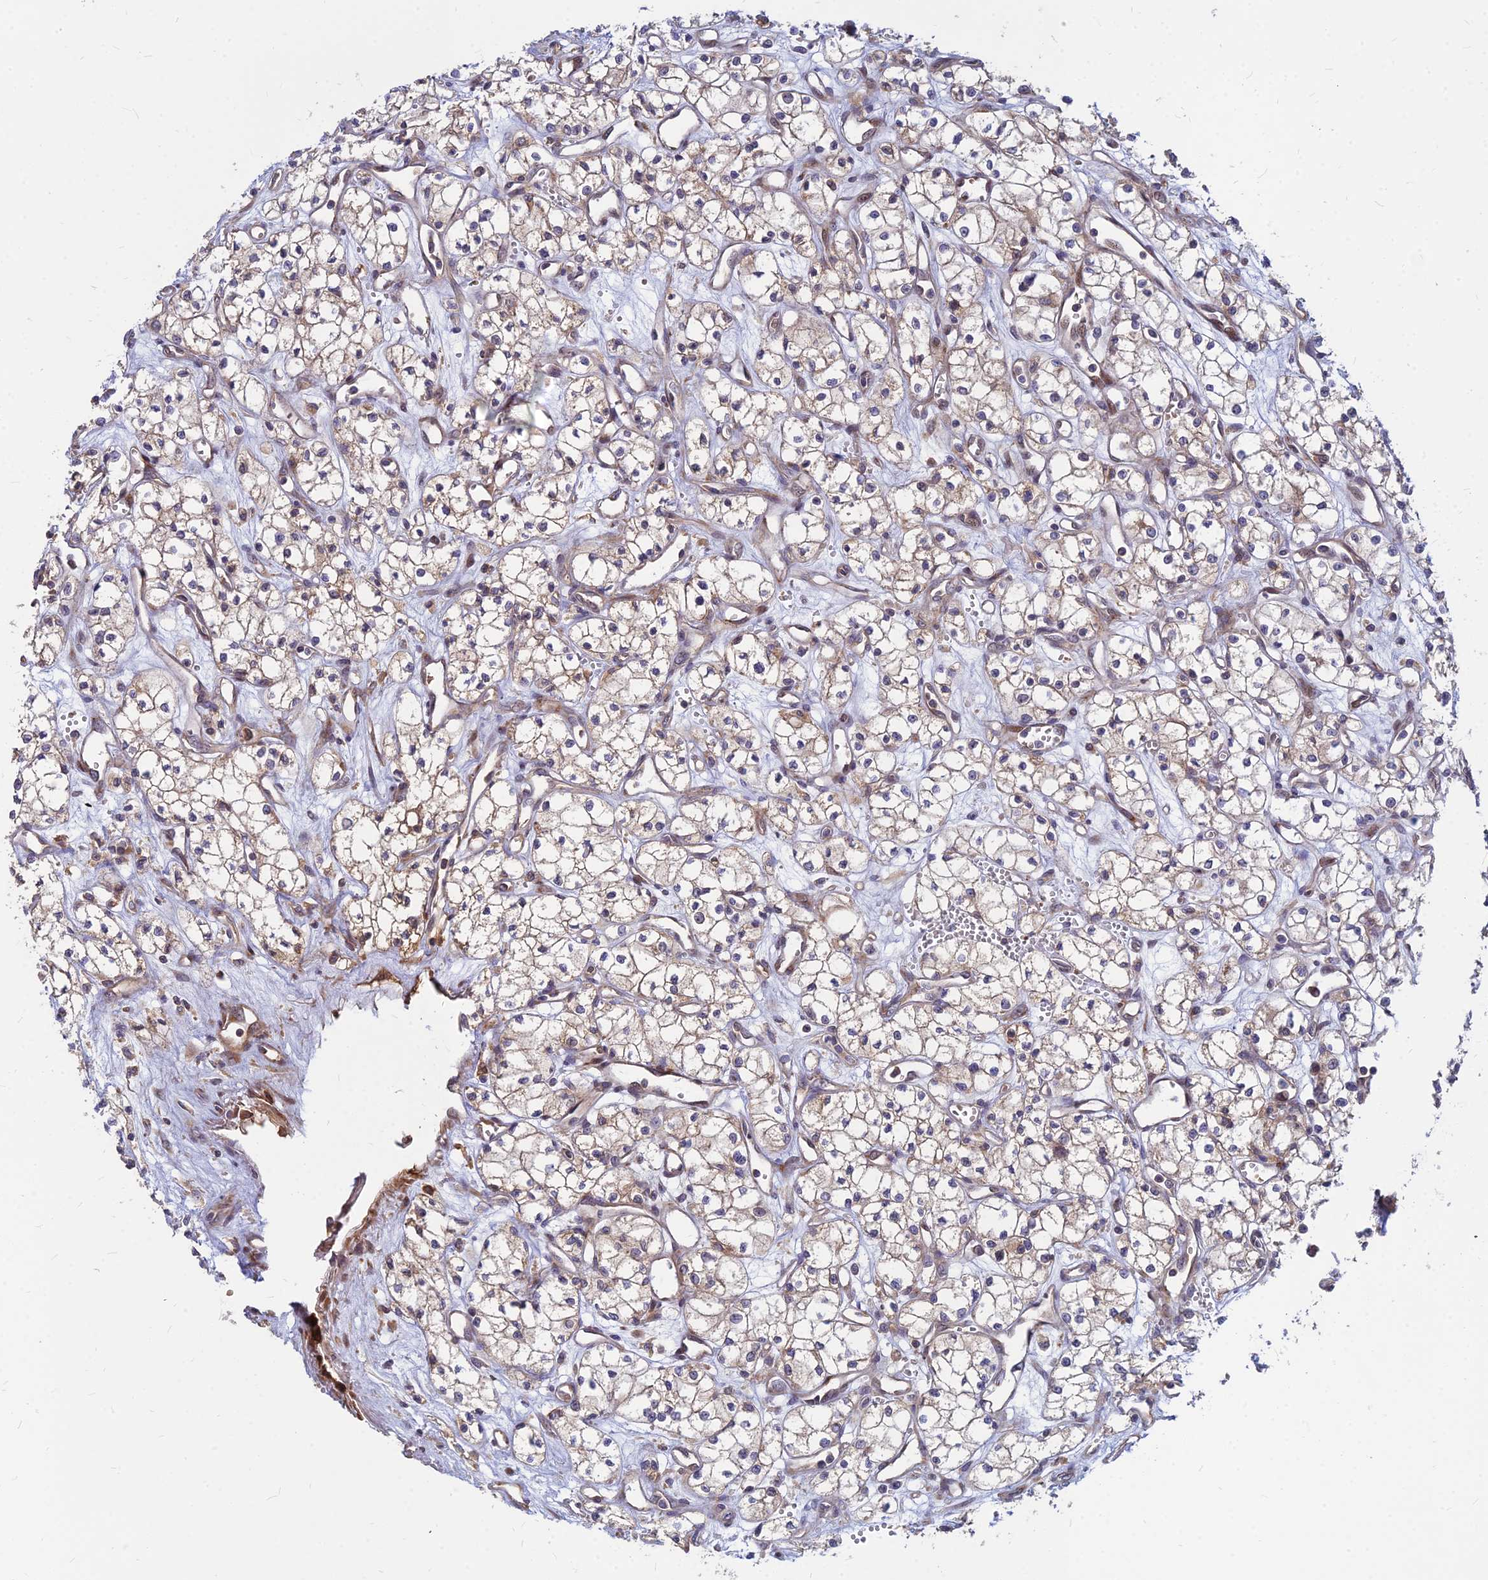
{"staining": {"intensity": "moderate", "quantity": "25%-75%", "location": "cytoplasmic/membranous"}, "tissue": "renal cancer", "cell_type": "Tumor cells", "image_type": "cancer", "snomed": [{"axis": "morphology", "description": "Adenocarcinoma, NOS"}, {"axis": "topography", "description": "Kidney"}], "caption": "The immunohistochemical stain labels moderate cytoplasmic/membranous positivity in tumor cells of renal cancer tissue. The protein is stained brown, and the nuclei are stained in blue (DAB (3,3'-diaminobenzidine) IHC with brightfield microscopy, high magnification).", "gene": "CCT6B", "patient": {"sex": "male", "age": 59}}